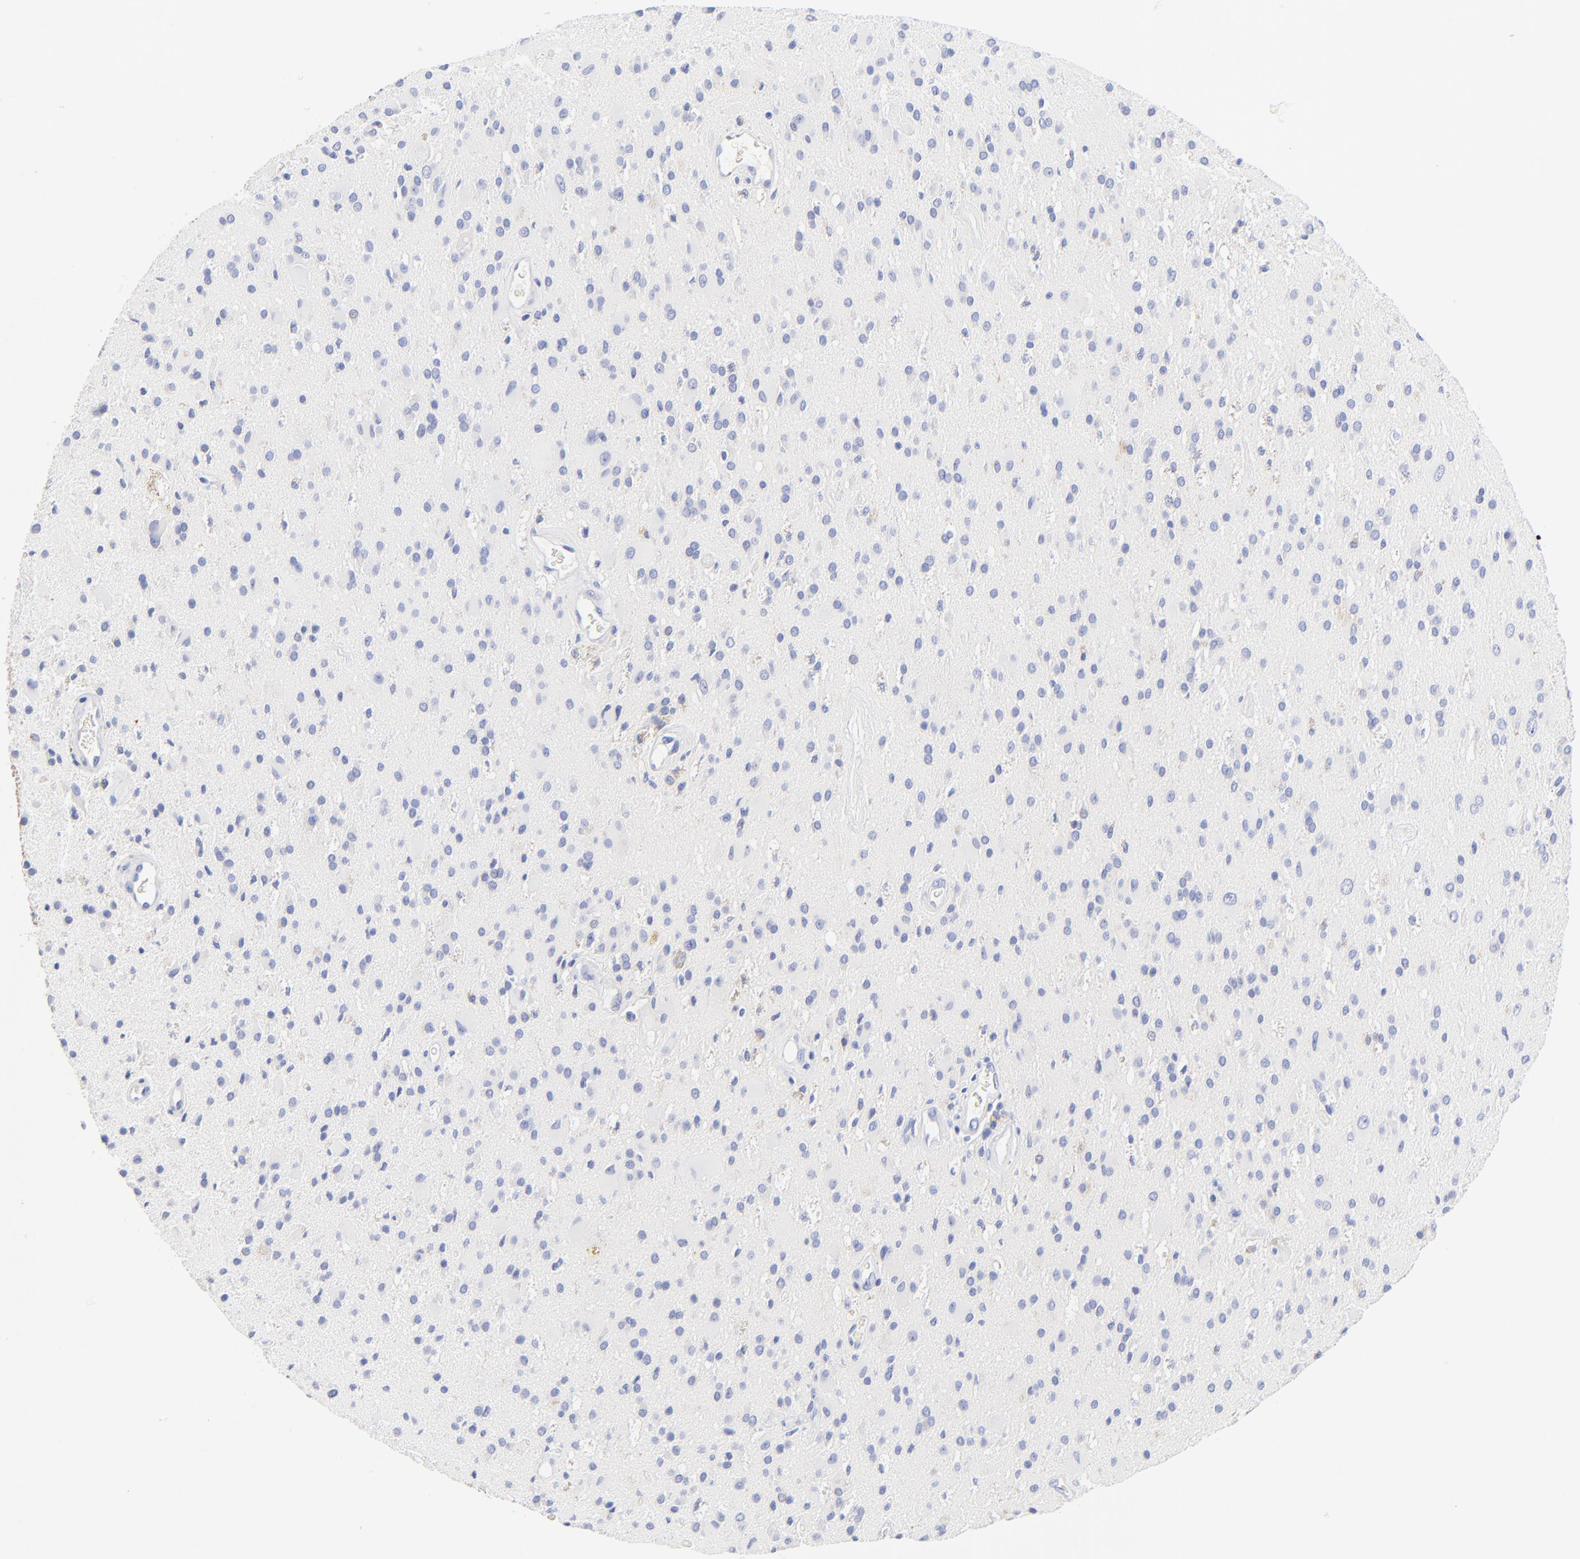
{"staining": {"intensity": "moderate", "quantity": "<25%", "location": "cytoplasmic/membranous"}, "tissue": "glioma", "cell_type": "Tumor cells", "image_type": "cancer", "snomed": [{"axis": "morphology", "description": "Glioma, malignant, Low grade"}, {"axis": "topography", "description": "Brain"}], "caption": "Low-grade glioma (malignant) stained with a brown dye displays moderate cytoplasmic/membranous positive staining in approximately <25% of tumor cells.", "gene": "SULT4A1", "patient": {"sex": "male", "age": 58}}